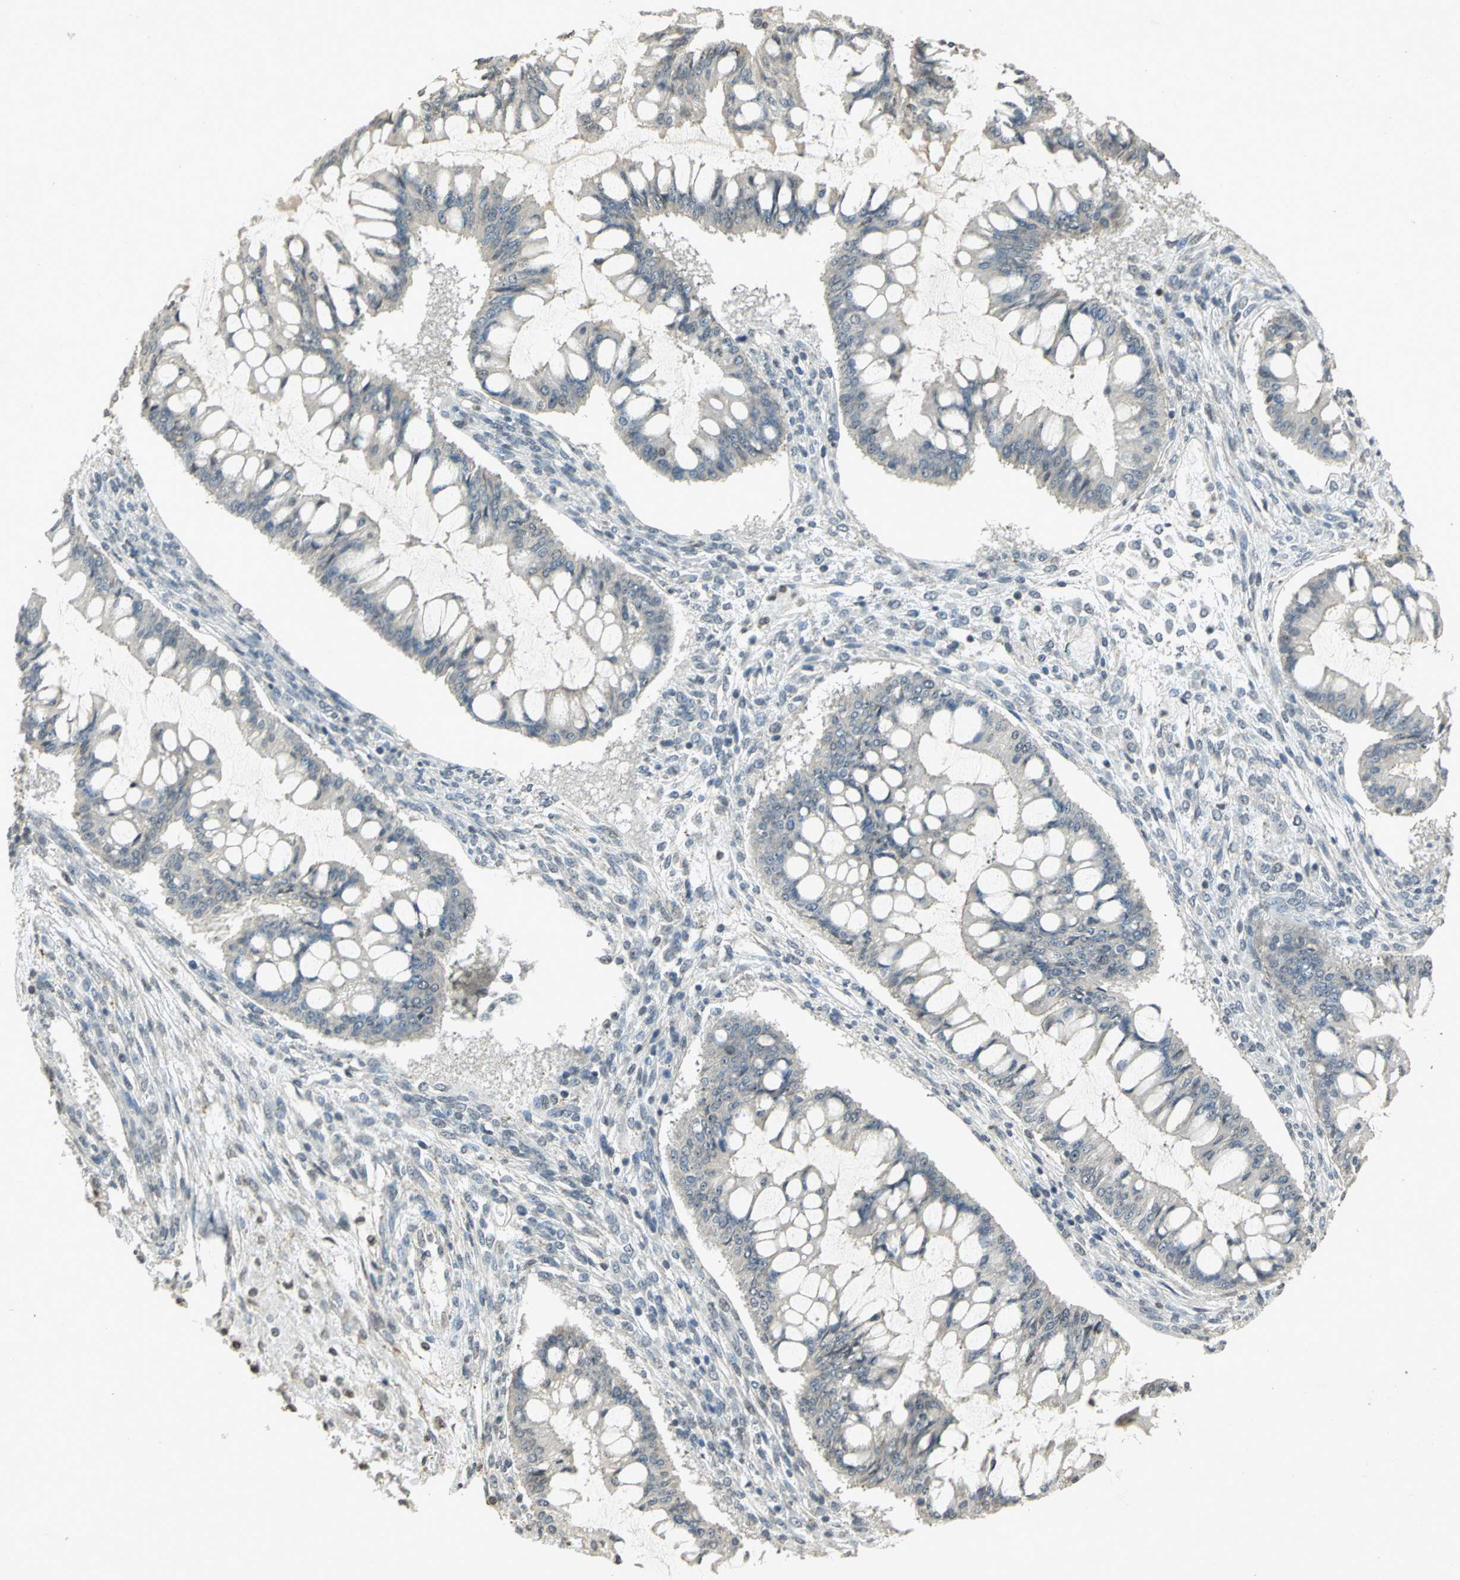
{"staining": {"intensity": "negative", "quantity": "none", "location": "none"}, "tissue": "ovarian cancer", "cell_type": "Tumor cells", "image_type": "cancer", "snomed": [{"axis": "morphology", "description": "Cystadenocarcinoma, mucinous, NOS"}, {"axis": "topography", "description": "Ovary"}], "caption": "High magnification brightfield microscopy of ovarian cancer (mucinous cystadenocarcinoma) stained with DAB (brown) and counterstained with hematoxylin (blue): tumor cells show no significant staining.", "gene": "IL16", "patient": {"sex": "female", "age": 73}}